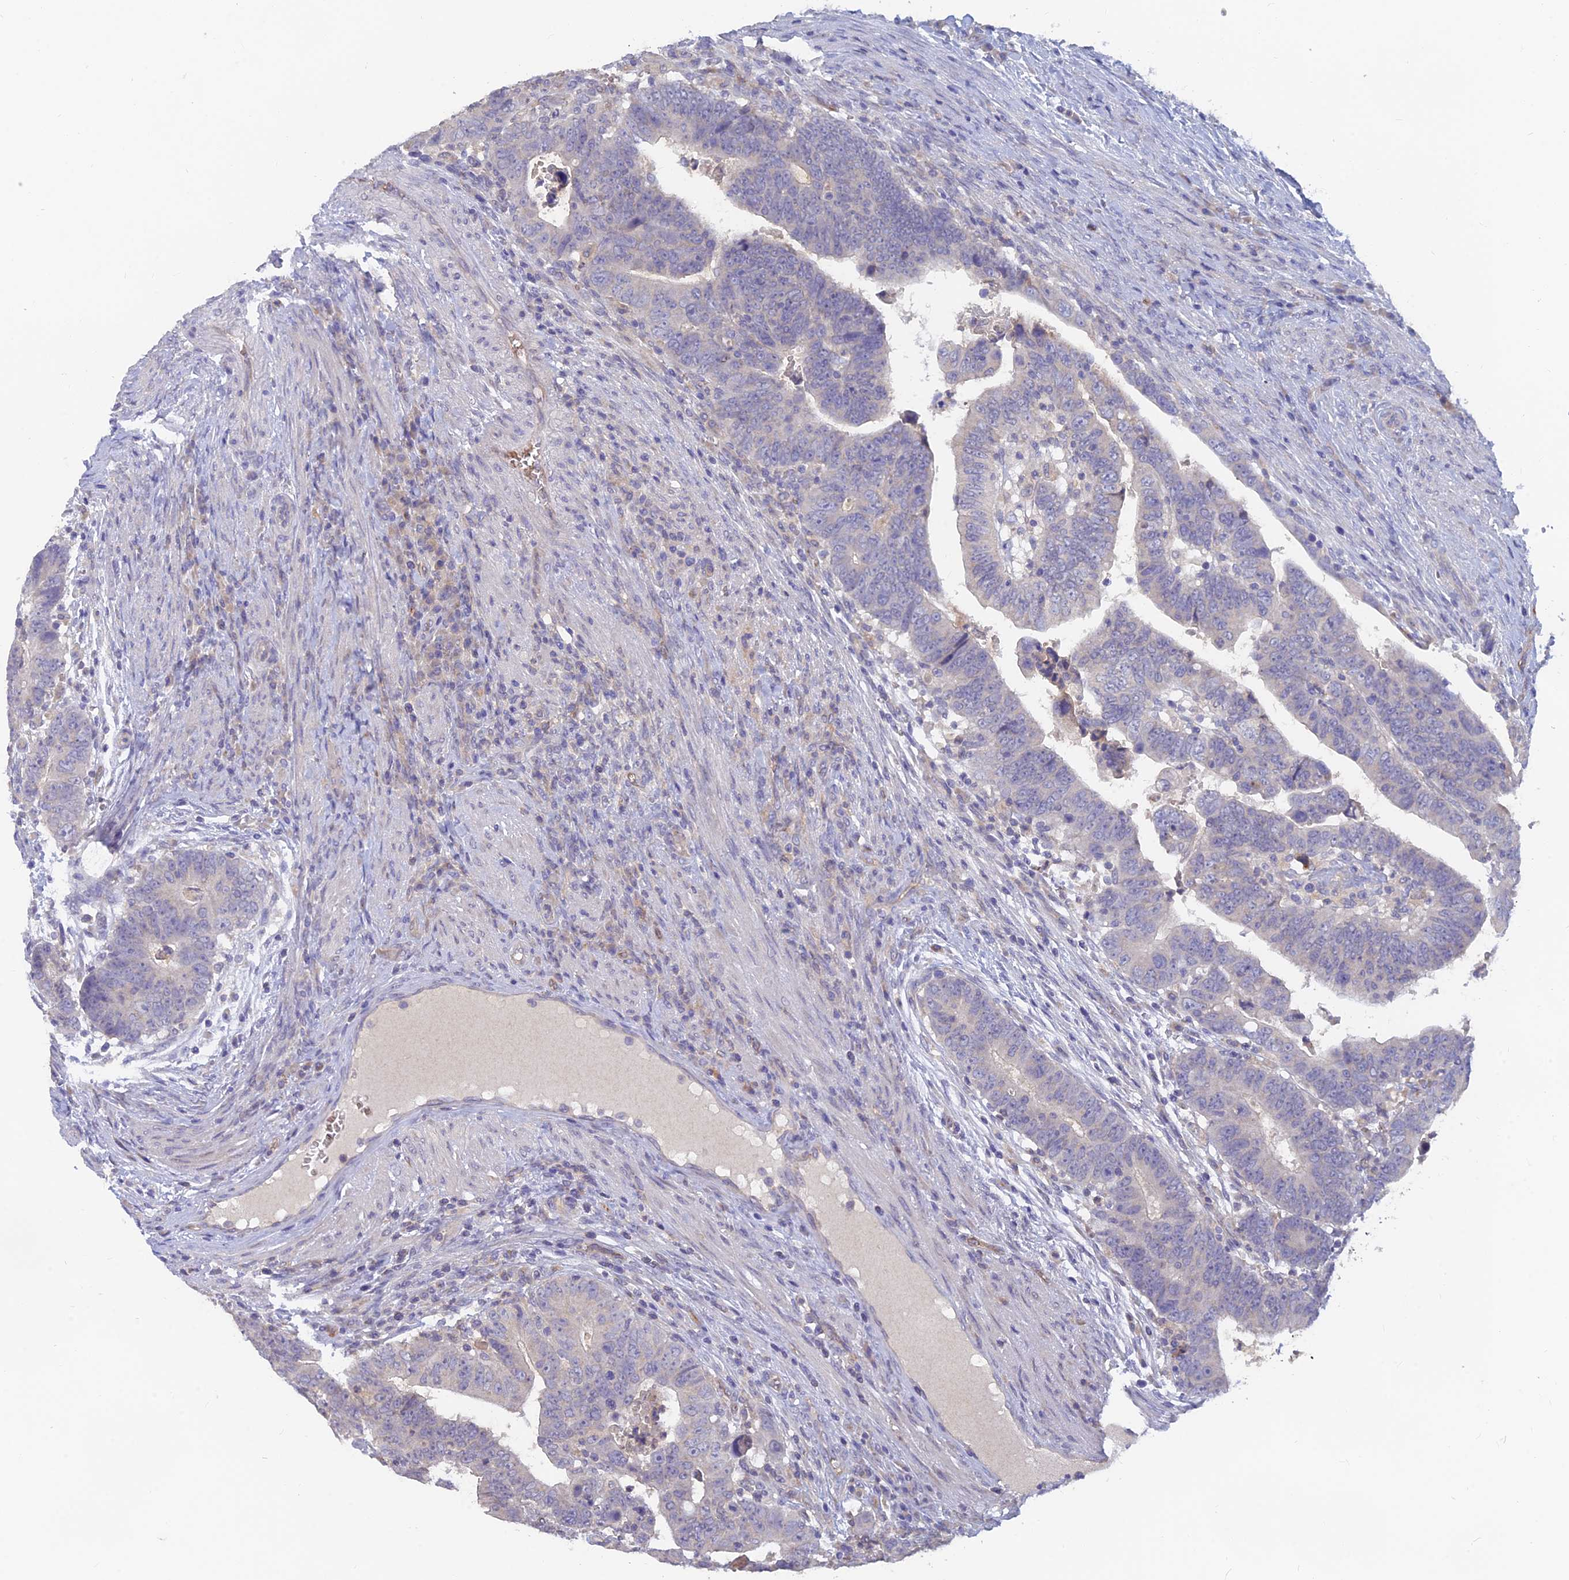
{"staining": {"intensity": "negative", "quantity": "none", "location": "none"}, "tissue": "colorectal cancer", "cell_type": "Tumor cells", "image_type": "cancer", "snomed": [{"axis": "morphology", "description": "Normal tissue, NOS"}, {"axis": "morphology", "description": "Adenocarcinoma, NOS"}, {"axis": "topography", "description": "Rectum"}], "caption": "High magnification brightfield microscopy of adenocarcinoma (colorectal) stained with DAB (3,3'-diaminobenzidine) (brown) and counterstained with hematoxylin (blue): tumor cells show no significant positivity.", "gene": "ARRDC1", "patient": {"sex": "female", "age": 65}}